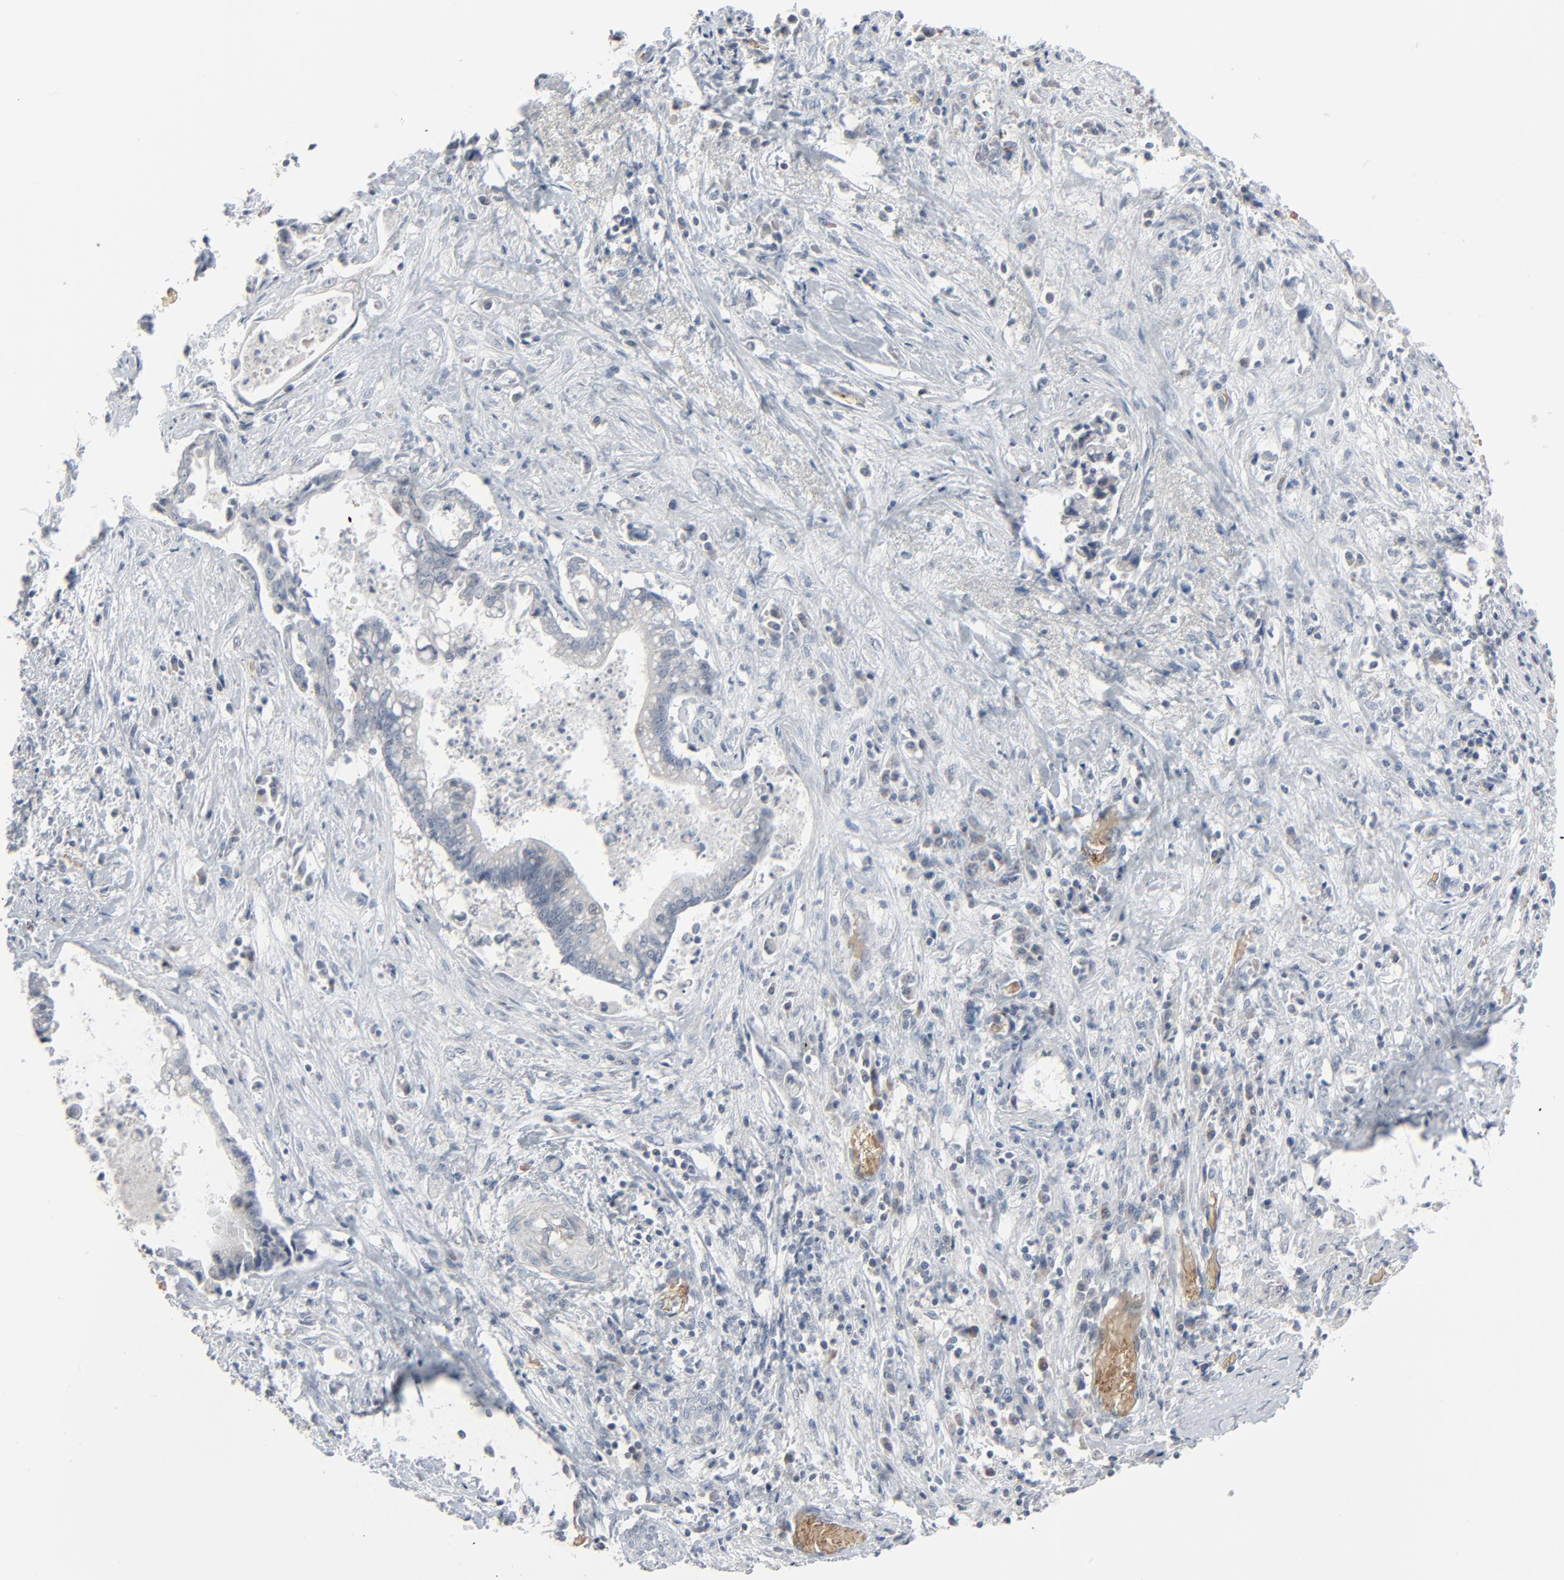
{"staining": {"intensity": "negative", "quantity": "none", "location": "none"}, "tissue": "liver cancer", "cell_type": "Tumor cells", "image_type": "cancer", "snomed": [{"axis": "morphology", "description": "Cholangiocarcinoma"}, {"axis": "topography", "description": "Liver"}], "caption": "Human liver cancer stained for a protein using immunohistochemistry (IHC) demonstrates no positivity in tumor cells.", "gene": "SAGE1", "patient": {"sex": "male", "age": 57}}